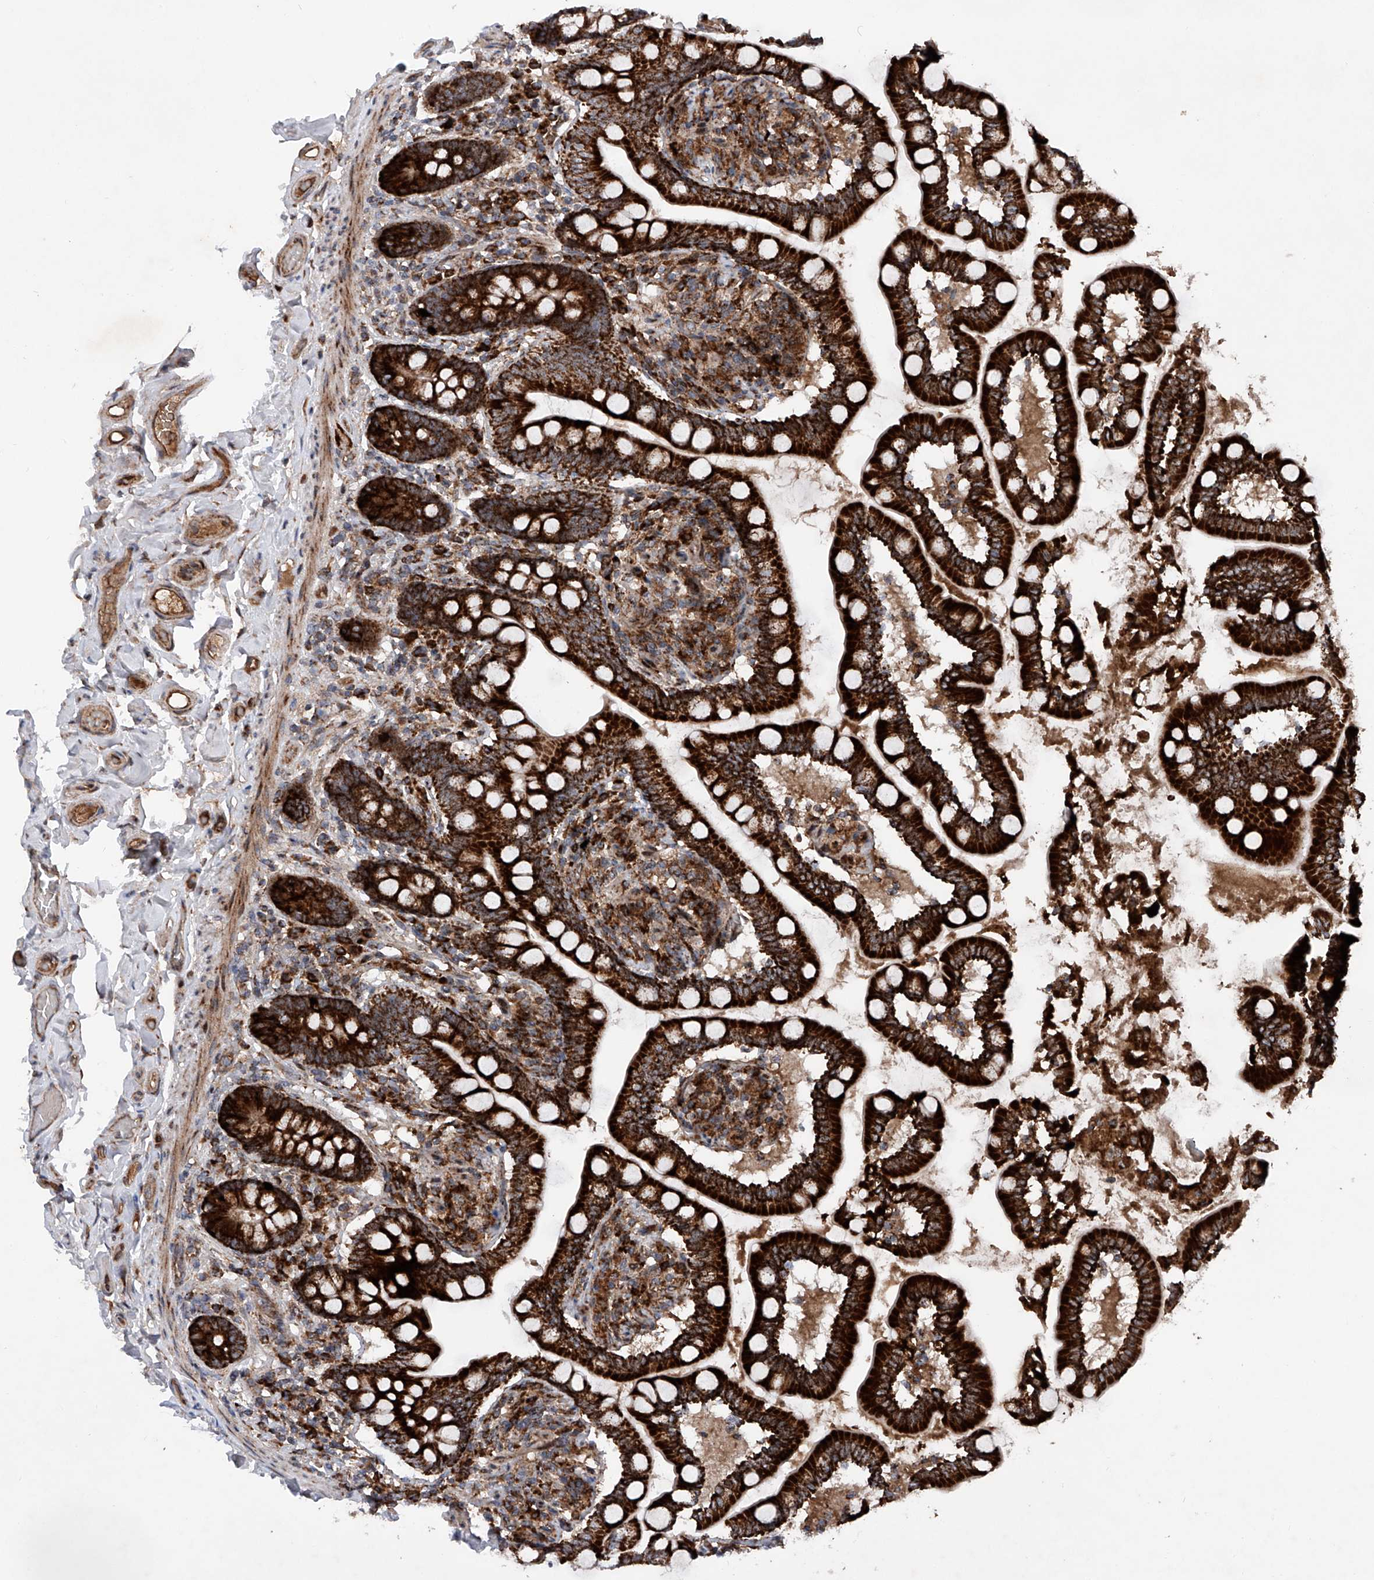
{"staining": {"intensity": "strong", "quantity": ">75%", "location": "cytoplasmic/membranous"}, "tissue": "small intestine", "cell_type": "Glandular cells", "image_type": "normal", "snomed": [{"axis": "morphology", "description": "Normal tissue, NOS"}, {"axis": "topography", "description": "Small intestine"}], "caption": "Immunohistochemistry (IHC) staining of benign small intestine, which reveals high levels of strong cytoplasmic/membranous staining in approximately >75% of glandular cells indicating strong cytoplasmic/membranous protein positivity. The staining was performed using DAB (3,3'-diaminobenzidine) (brown) for protein detection and nuclei were counterstained in hematoxylin (blue).", "gene": "DAD1", "patient": {"sex": "female", "age": 64}}